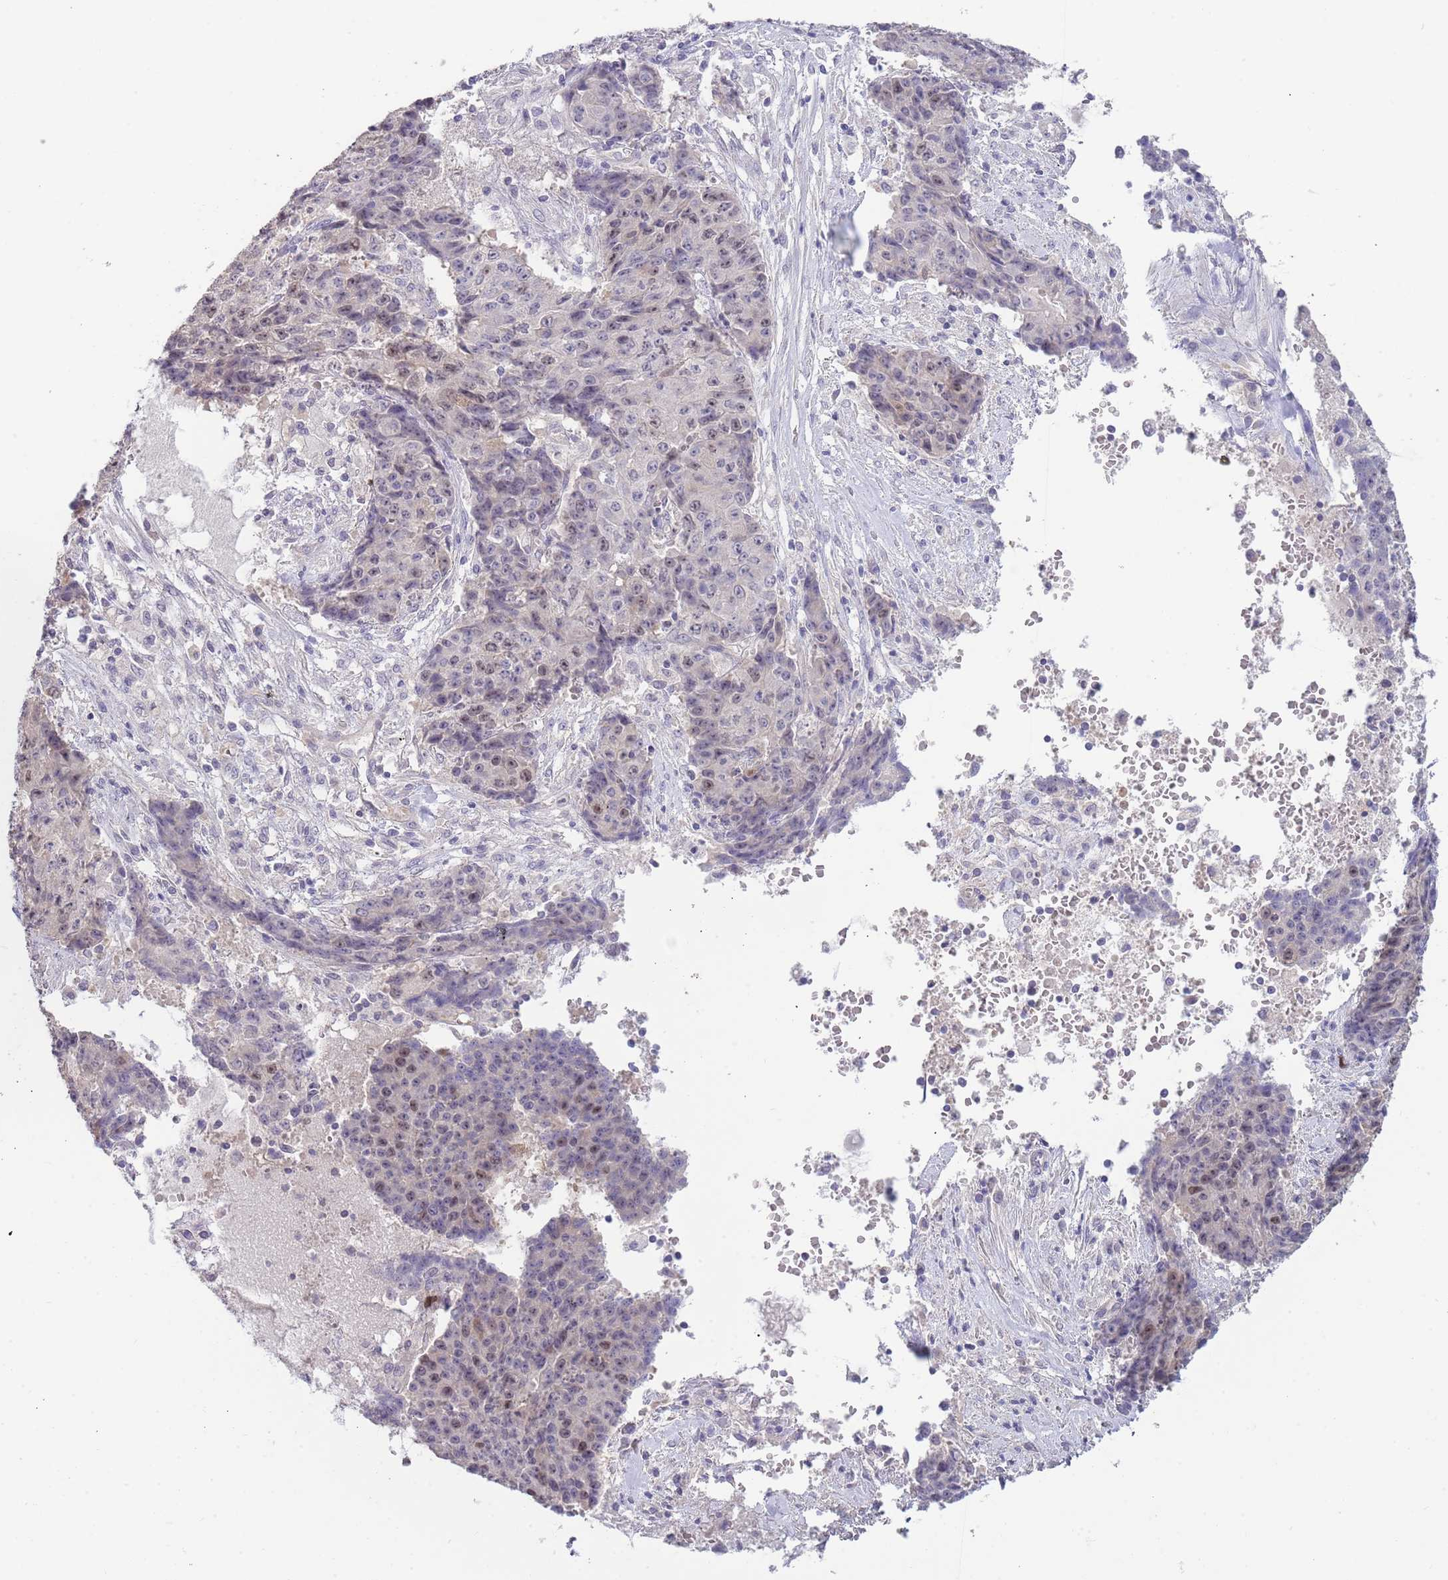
{"staining": {"intensity": "weak", "quantity": "25%-75%", "location": "nuclear"}, "tissue": "ovarian cancer", "cell_type": "Tumor cells", "image_type": "cancer", "snomed": [{"axis": "morphology", "description": "Carcinoma, endometroid"}, {"axis": "topography", "description": "Ovary"}], "caption": "Protein analysis of endometroid carcinoma (ovarian) tissue reveals weak nuclear expression in approximately 25%-75% of tumor cells.", "gene": "PIMREG", "patient": {"sex": "female", "age": 42}}